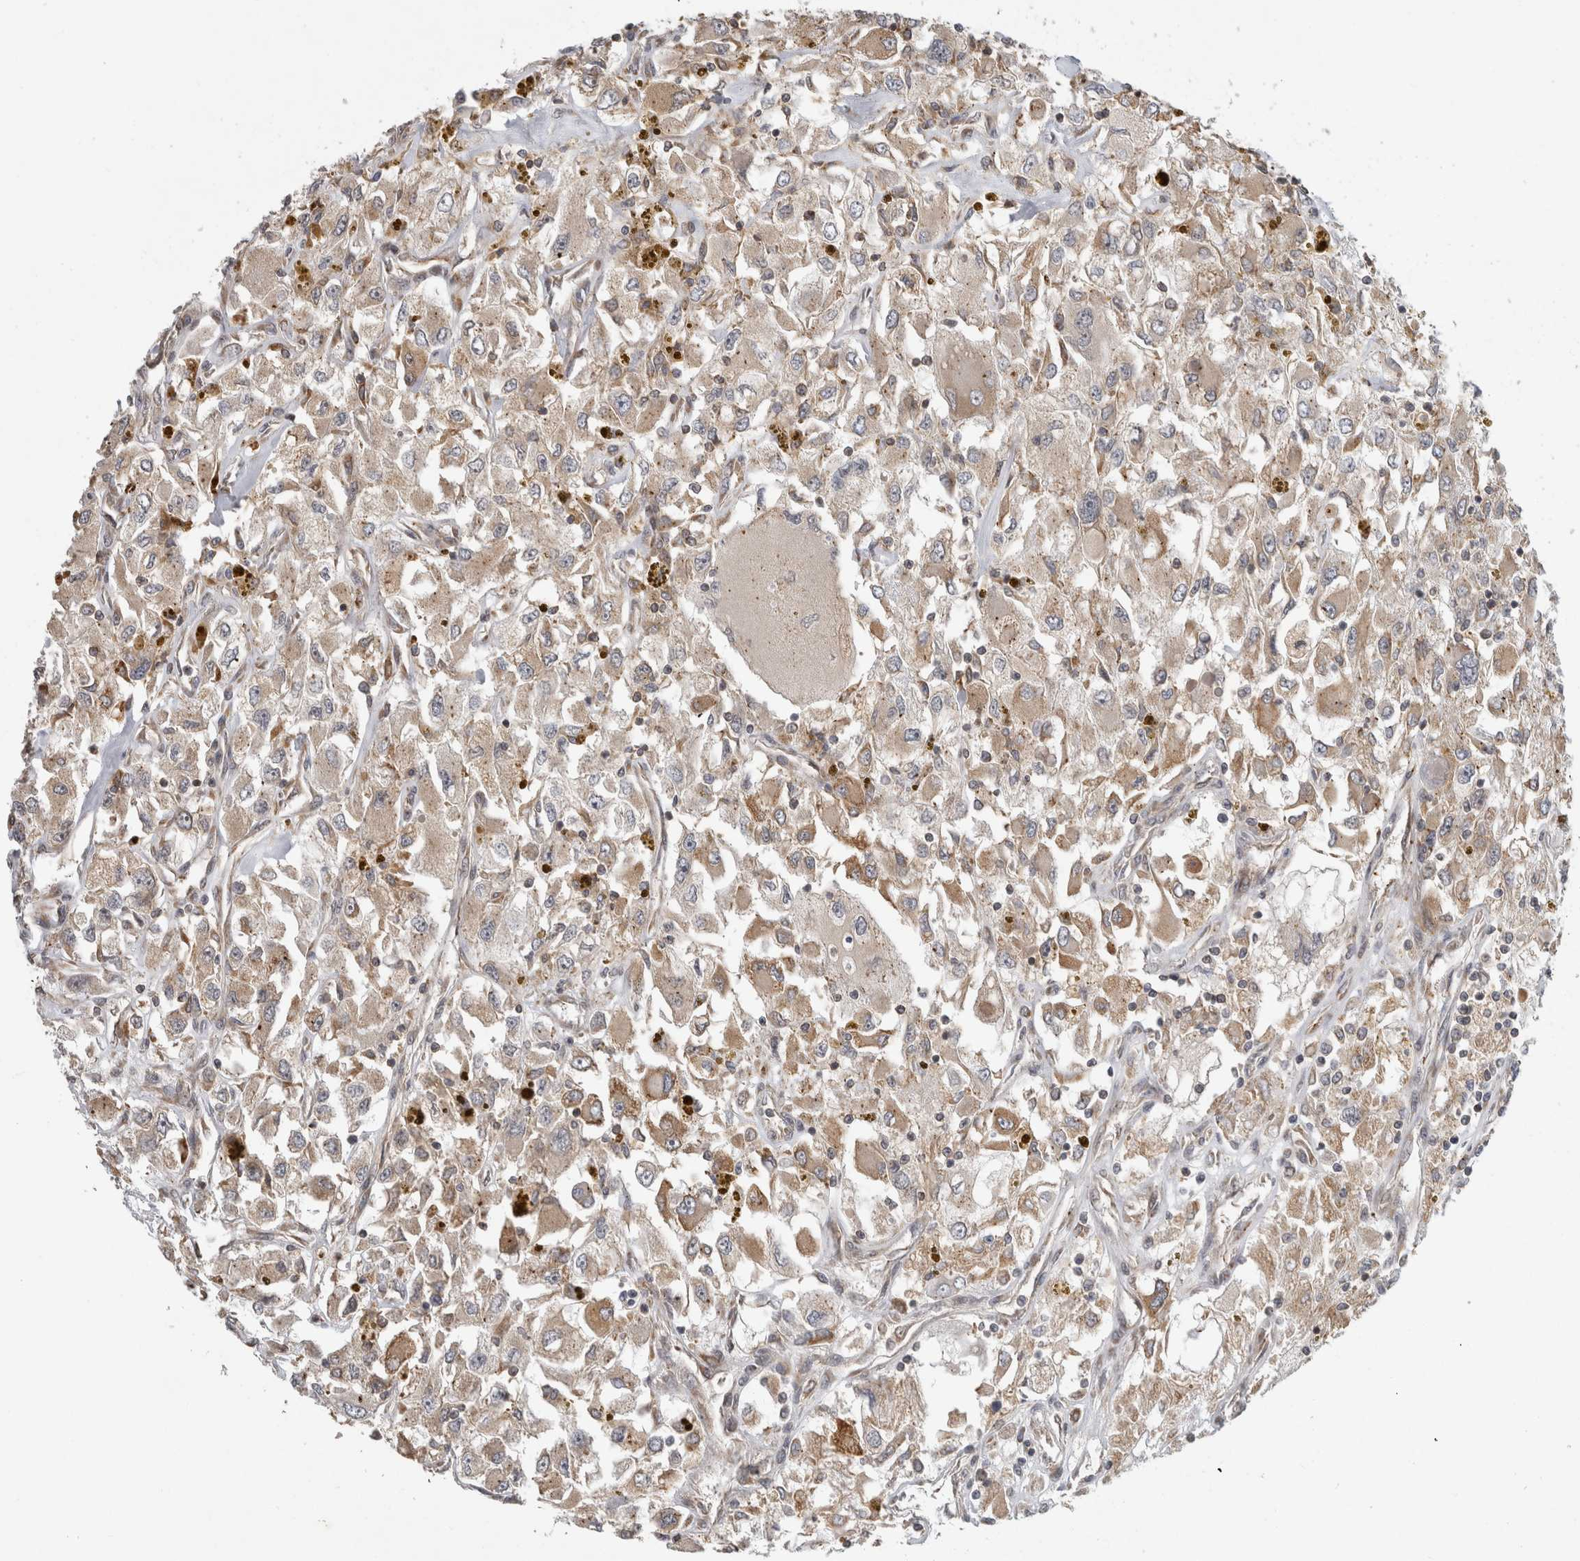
{"staining": {"intensity": "weak", "quantity": ">75%", "location": "cytoplasmic/membranous"}, "tissue": "renal cancer", "cell_type": "Tumor cells", "image_type": "cancer", "snomed": [{"axis": "morphology", "description": "Adenocarcinoma, NOS"}, {"axis": "topography", "description": "Kidney"}], "caption": "A brown stain shows weak cytoplasmic/membranous positivity of a protein in human renal cancer tumor cells. The staining was performed using DAB (3,3'-diaminobenzidine) to visualize the protein expression in brown, while the nuclei were stained in blue with hematoxylin (Magnification: 20x).", "gene": "PARP6", "patient": {"sex": "female", "age": 52}}